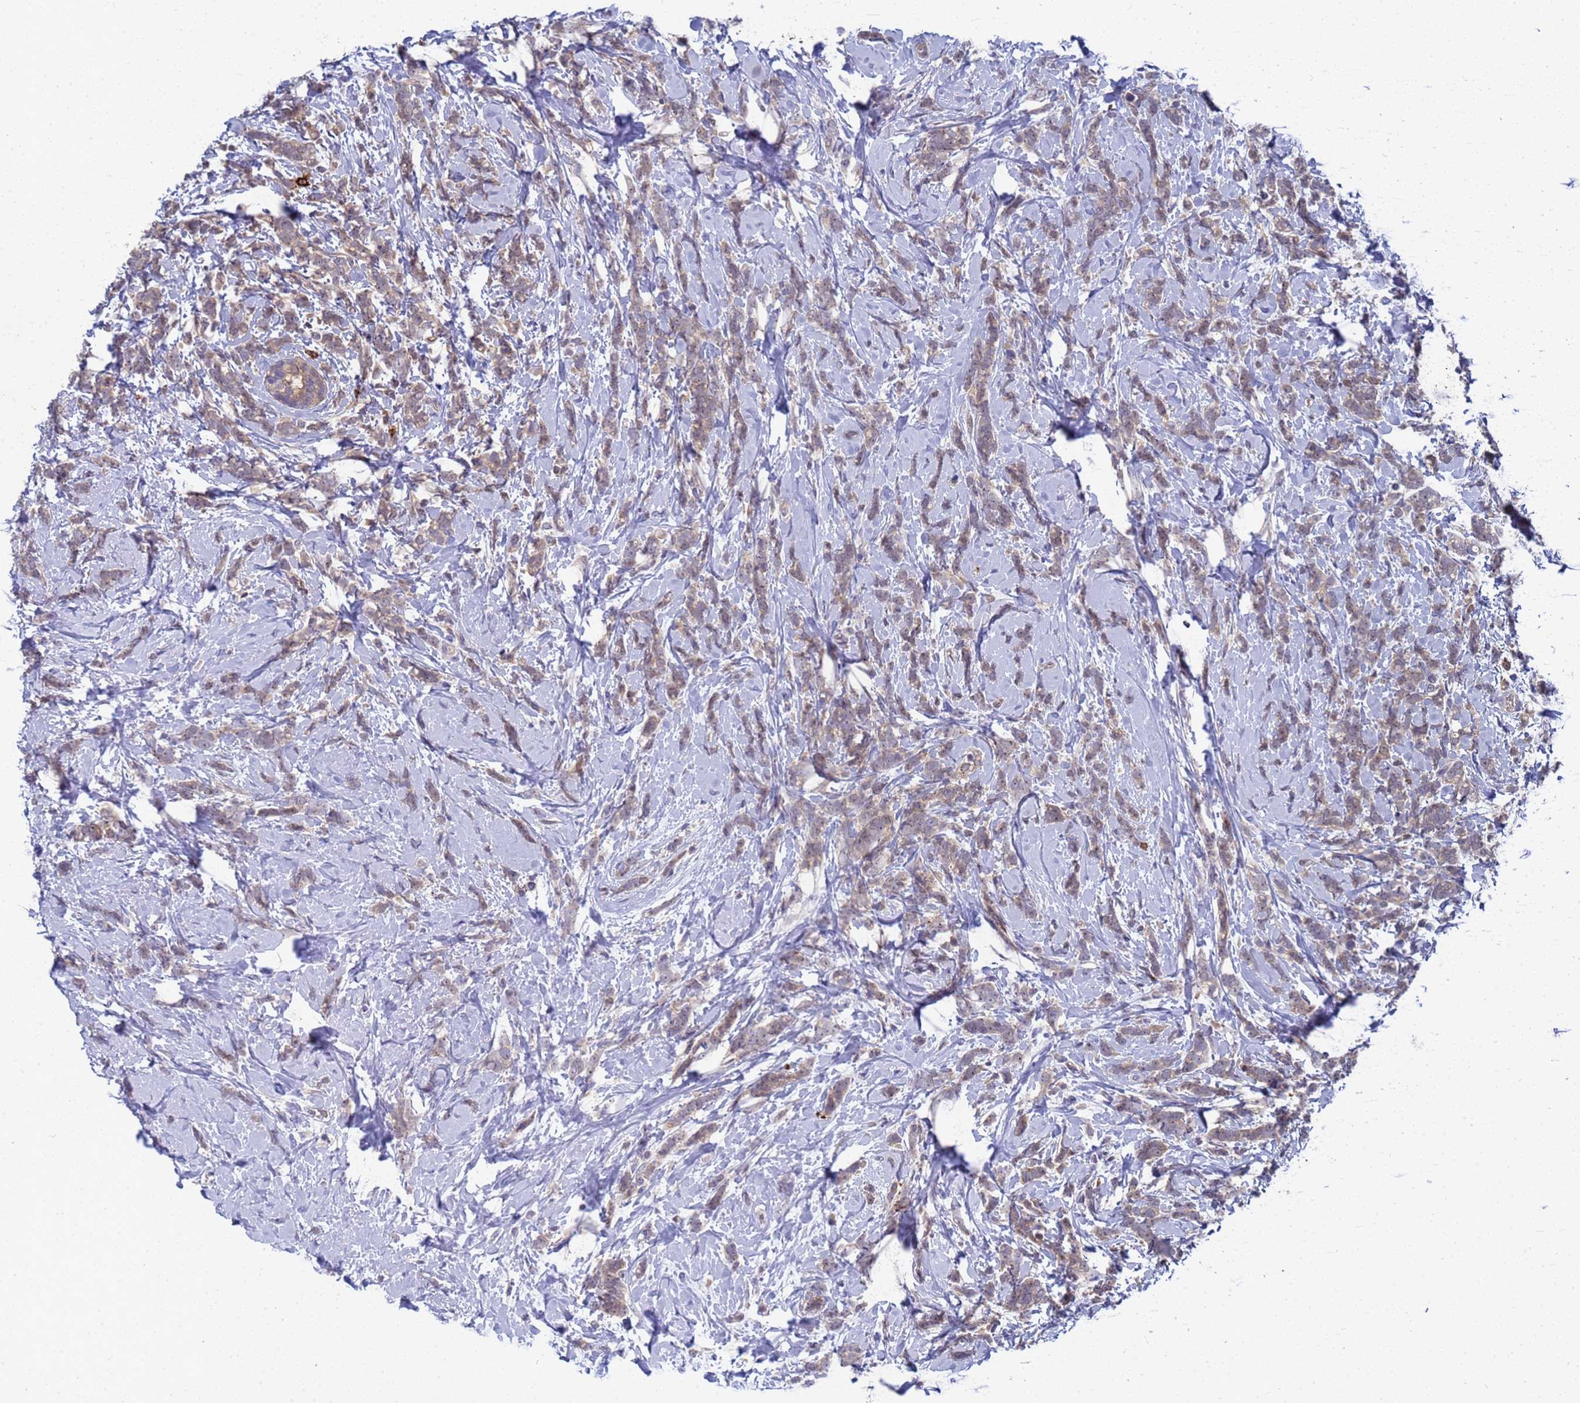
{"staining": {"intensity": "weak", "quantity": ">75%", "location": "cytoplasmic/membranous,nuclear"}, "tissue": "breast cancer", "cell_type": "Tumor cells", "image_type": "cancer", "snomed": [{"axis": "morphology", "description": "Lobular carcinoma"}, {"axis": "topography", "description": "Breast"}], "caption": "Human lobular carcinoma (breast) stained with a protein marker exhibits weak staining in tumor cells.", "gene": "ENOSF1", "patient": {"sex": "female", "age": 58}}